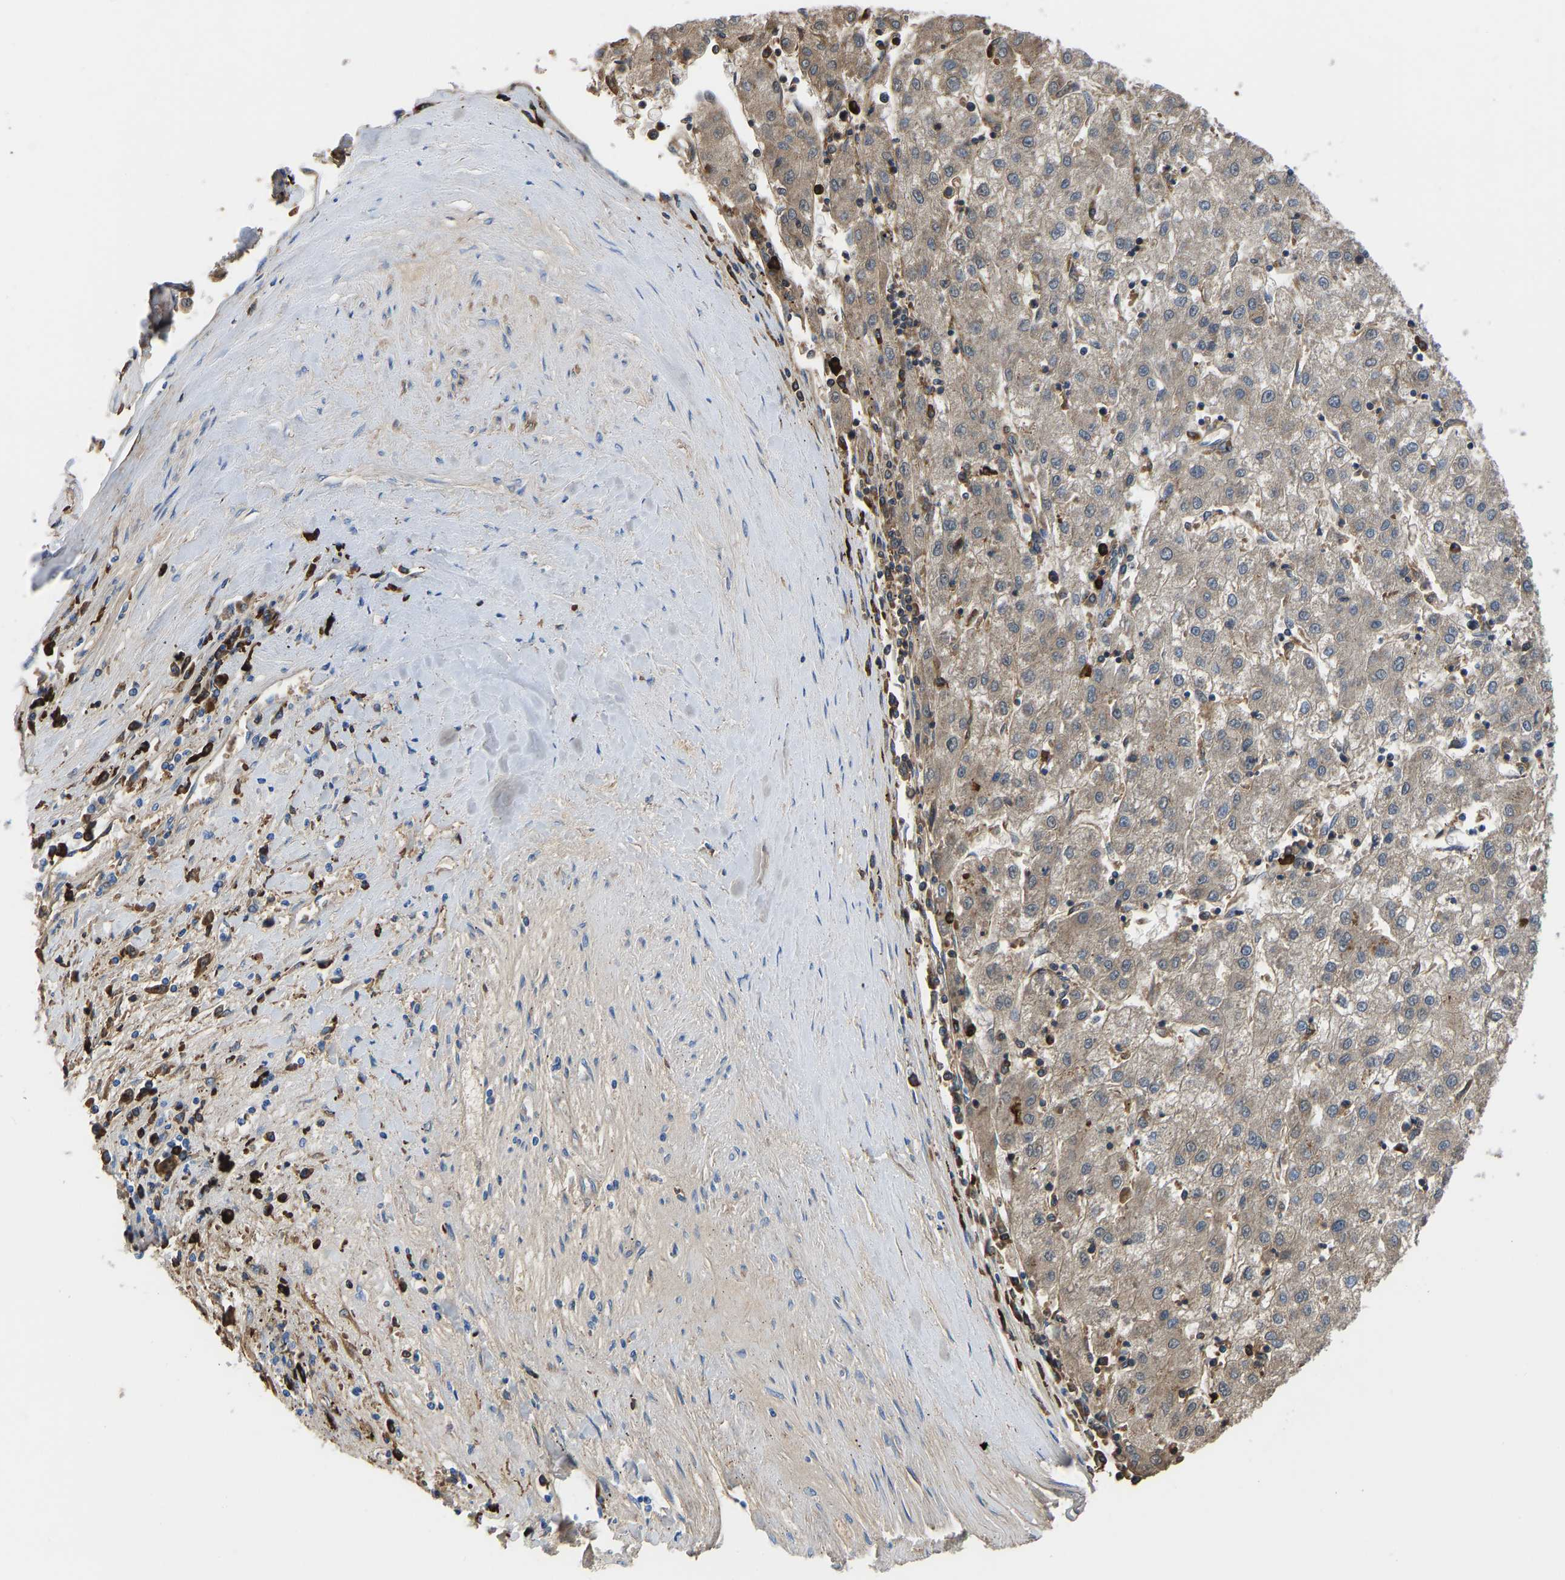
{"staining": {"intensity": "moderate", "quantity": ">75%", "location": "cytoplasmic/membranous"}, "tissue": "liver cancer", "cell_type": "Tumor cells", "image_type": "cancer", "snomed": [{"axis": "morphology", "description": "Carcinoma, Hepatocellular, NOS"}, {"axis": "topography", "description": "Liver"}], "caption": "Immunohistochemical staining of human hepatocellular carcinoma (liver) shows medium levels of moderate cytoplasmic/membranous protein positivity in about >75% of tumor cells.", "gene": "HSPG2", "patient": {"sex": "male", "age": 72}}